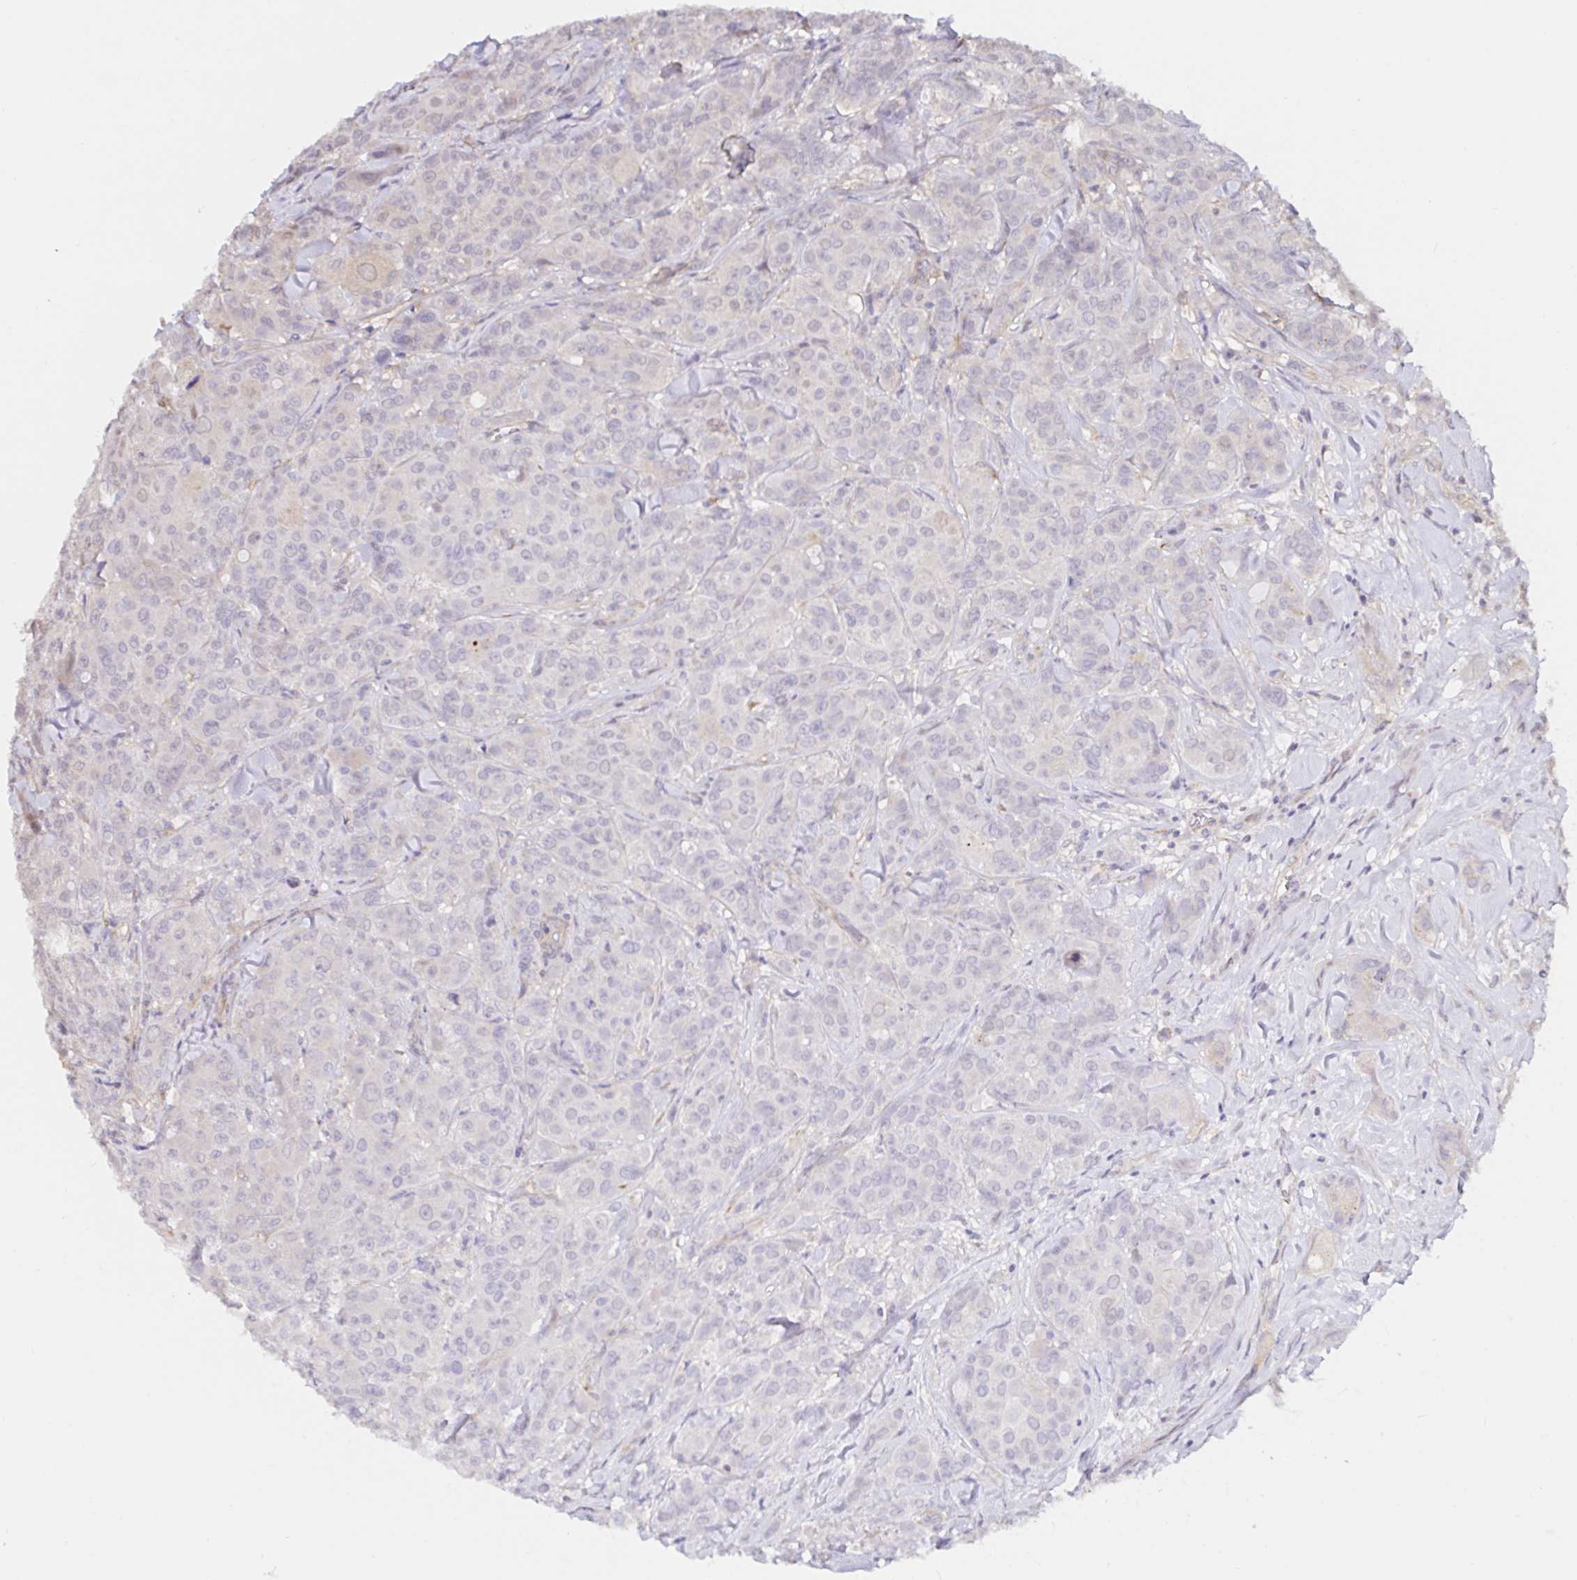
{"staining": {"intensity": "negative", "quantity": "none", "location": "none"}, "tissue": "breast cancer", "cell_type": "Tumor cells", "image_type": "cancer", "snomed": [{"axis": "morphology", "description": "Normal tissue, NOS"}, {"axis": "morphology", "description": "Duct carcinoma"}, {"axis": "topography", "description": "Breast"}], "caption": "Micrograph shows no significant protein expression in tumor cells of breast cancer. The staining is performed using DAB brown chromogen with nuclei counter-stained in using hematoxylin.", "gene": "RSRP1", "patient": {"sex": "female", "age": 43}}